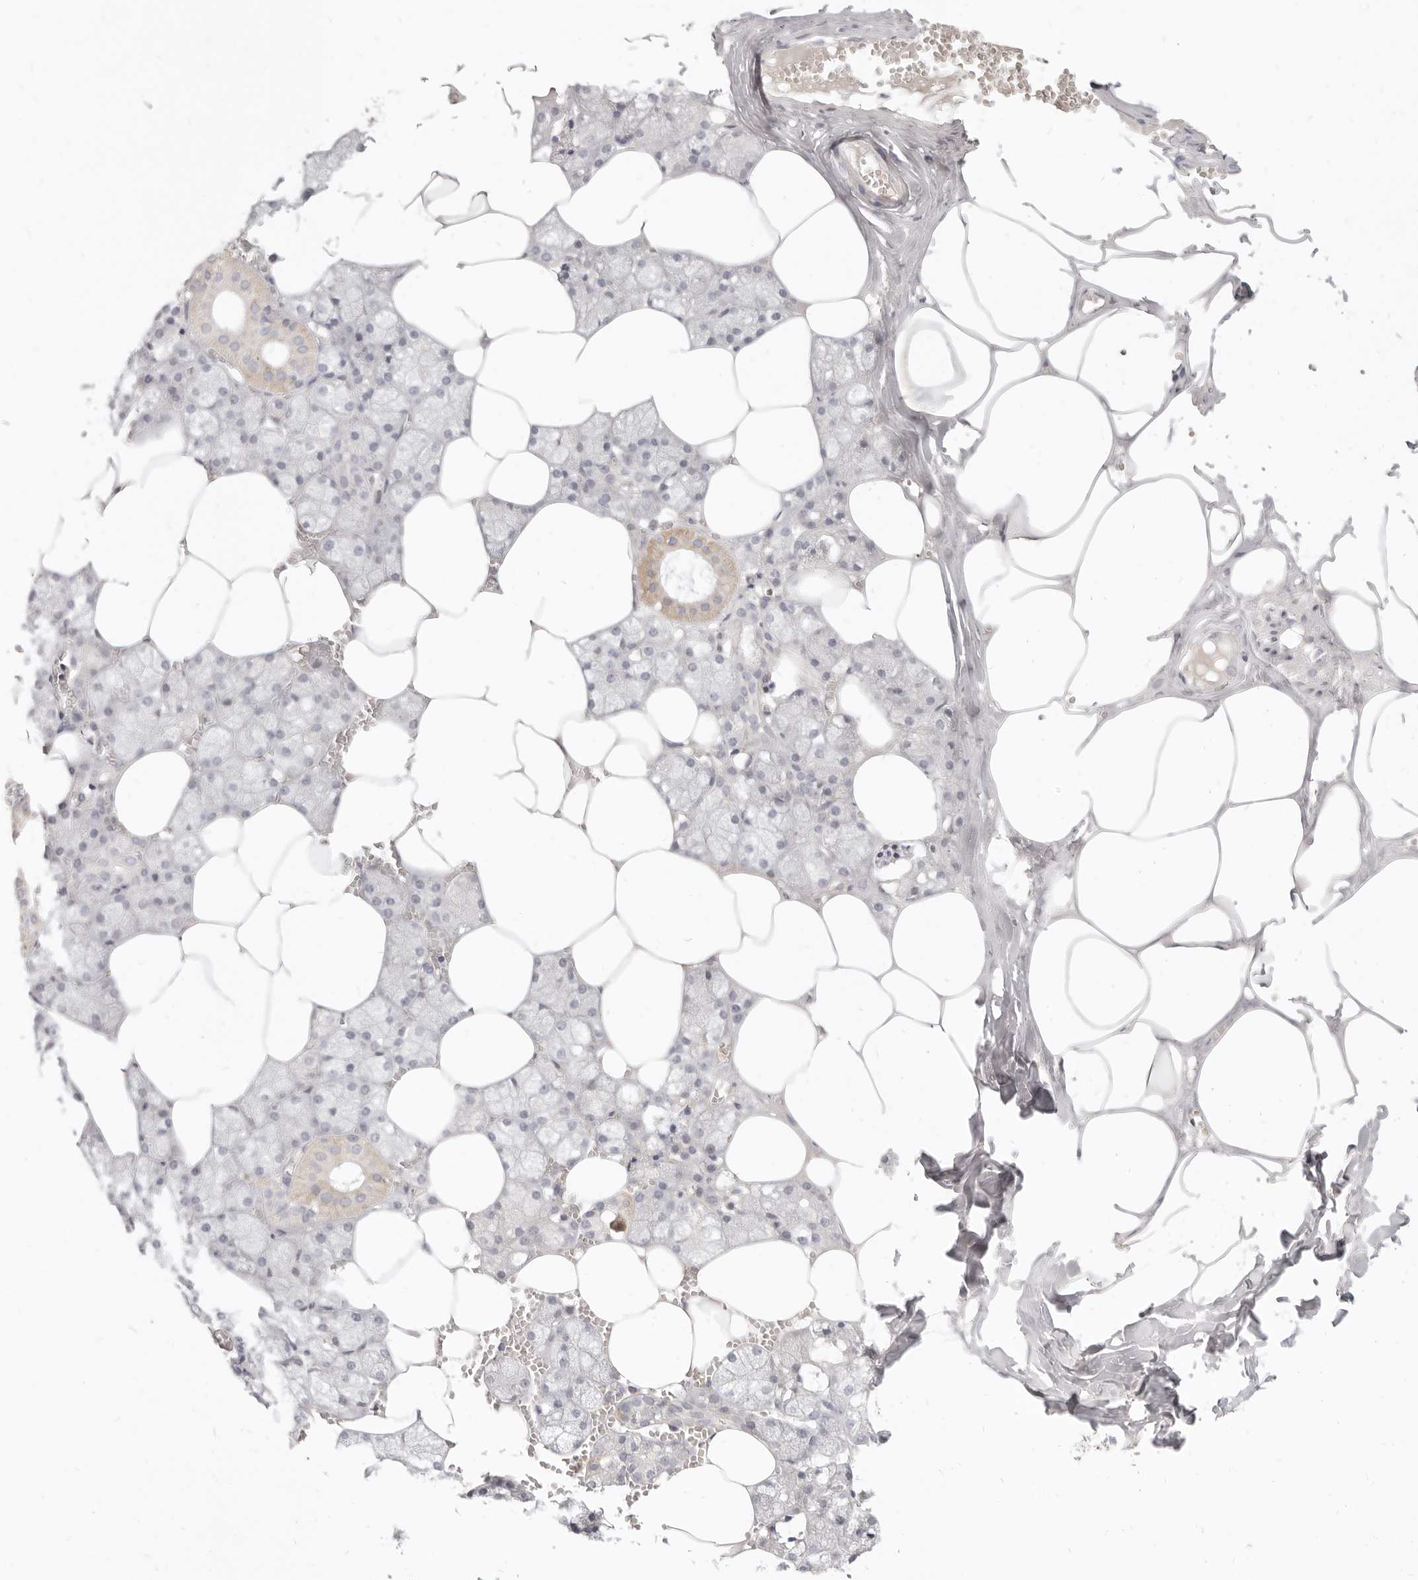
{"staining": {"intensity": "moderate", "quantity": "<25%", "location": "cytoplasmic/membranous"}, "tissue": "salivary gland", "cell_type": "Glandular cells", "image_type": "normal", "snomed": [{"axis": "morphology", "description": "Normal tissue, NOS"}, {"axis": "topography", "description": "Salivary gland"}], "caption": "This micrograph displays immunohistochemistry (IHC) staining of benign salivary gland, with low moderate cytoplasmic/membranous positivity in about <25% of glandular cells.", "gene": "LTB4R2", "patient": {"sex": "male", "age": 62}}